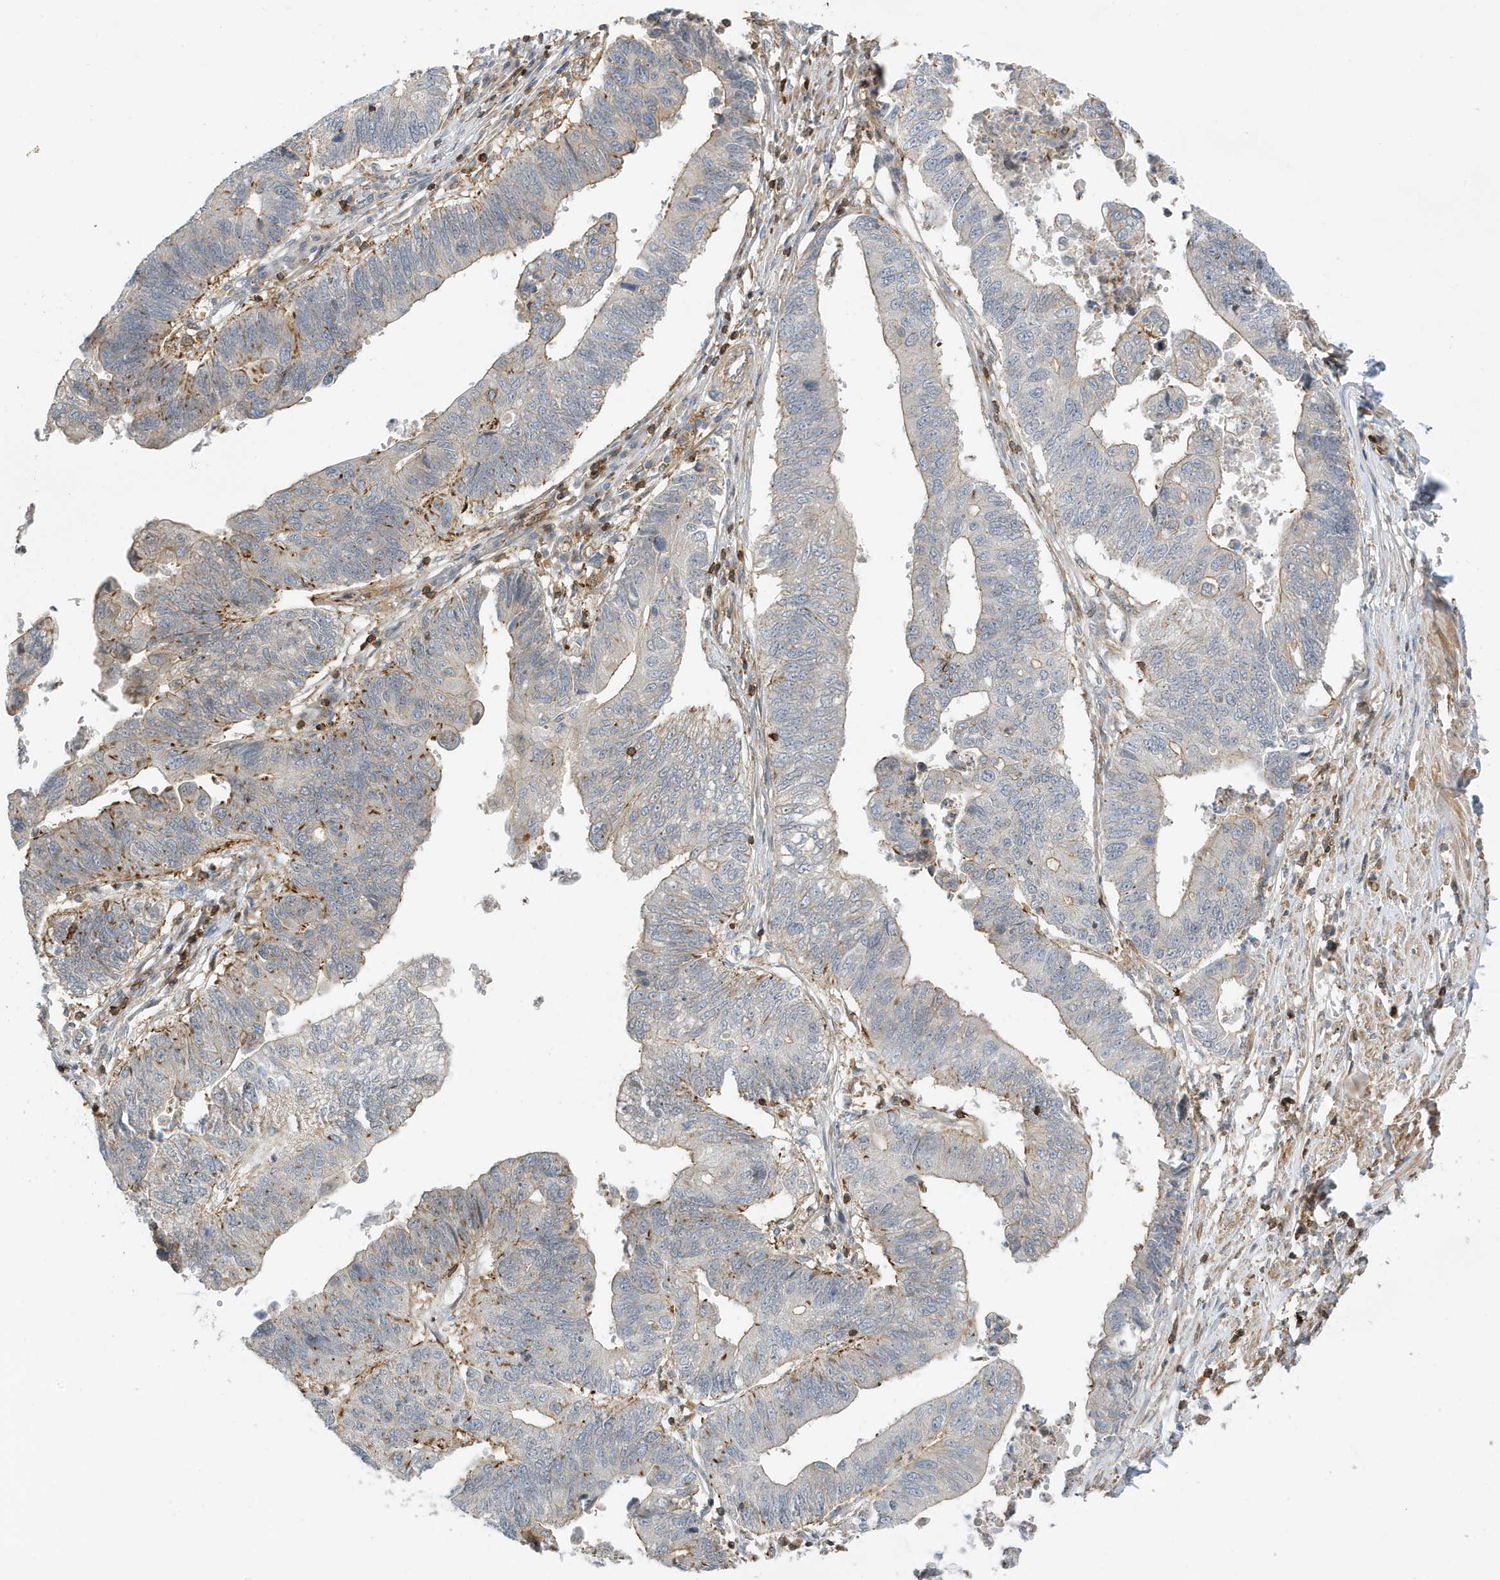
{"staining": {"intensity": "weak", "quantity": "<25%", "location": "cytoplasmic/membranous"}, "tissue": "stomach cancer", "cell_type": "Tumor cells", "image_type": "cancer", "snomed": [{"axis": "morphology", "description": "Adenocarcinoma, NOS"}, {"axis": "topography", "description": "Stomach"}], "caption": "Protein analysis of adenocarcinoma (stomach) exhibits no significant expression in tumor cells.", "gene": "TATDN3", "patient": {"sex": "male", "age": 59}}